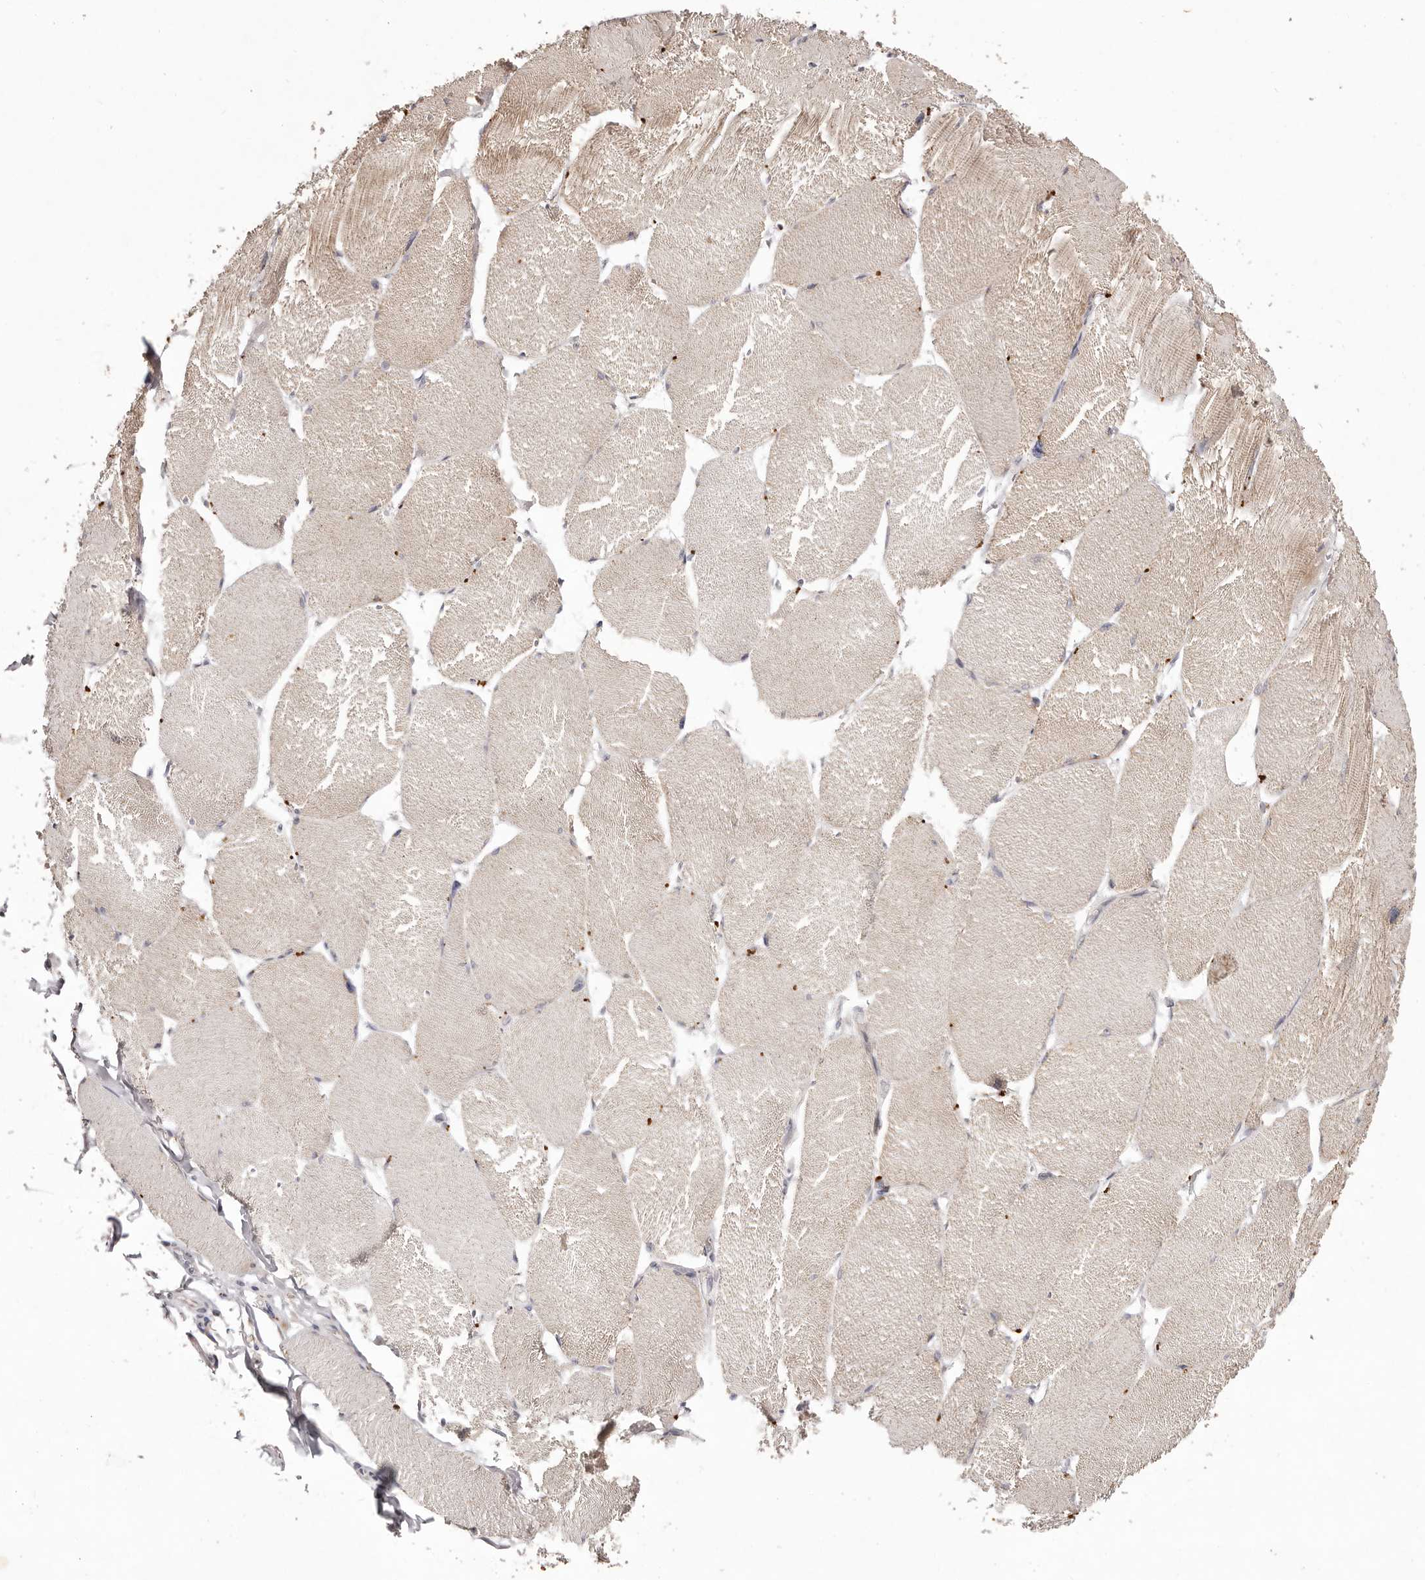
{"staining": {"intensity": "negative", "quantity": "none", "location": "none"}, "tissue": "skeletal muscle", "cell_type": "Myocytes", "image_type": "normal", "snomed": [{"axis": "morphology", "description": "Normal tissue, NOS"}, {"axis": "topography", "description": "Skin"}, {"axis": "topography", "description": "Skeletal muscle"}], "caption": "The photomicrograph displays no staining of myocytes in unremarkable skeletal muscle. (DAB (3,3'-diaminobenzidine) immunohistochemistry (IHC) with hematoxylin counter stain).", "gene": "GARNL3", "patient": {"sex": "male", "age": 83}}